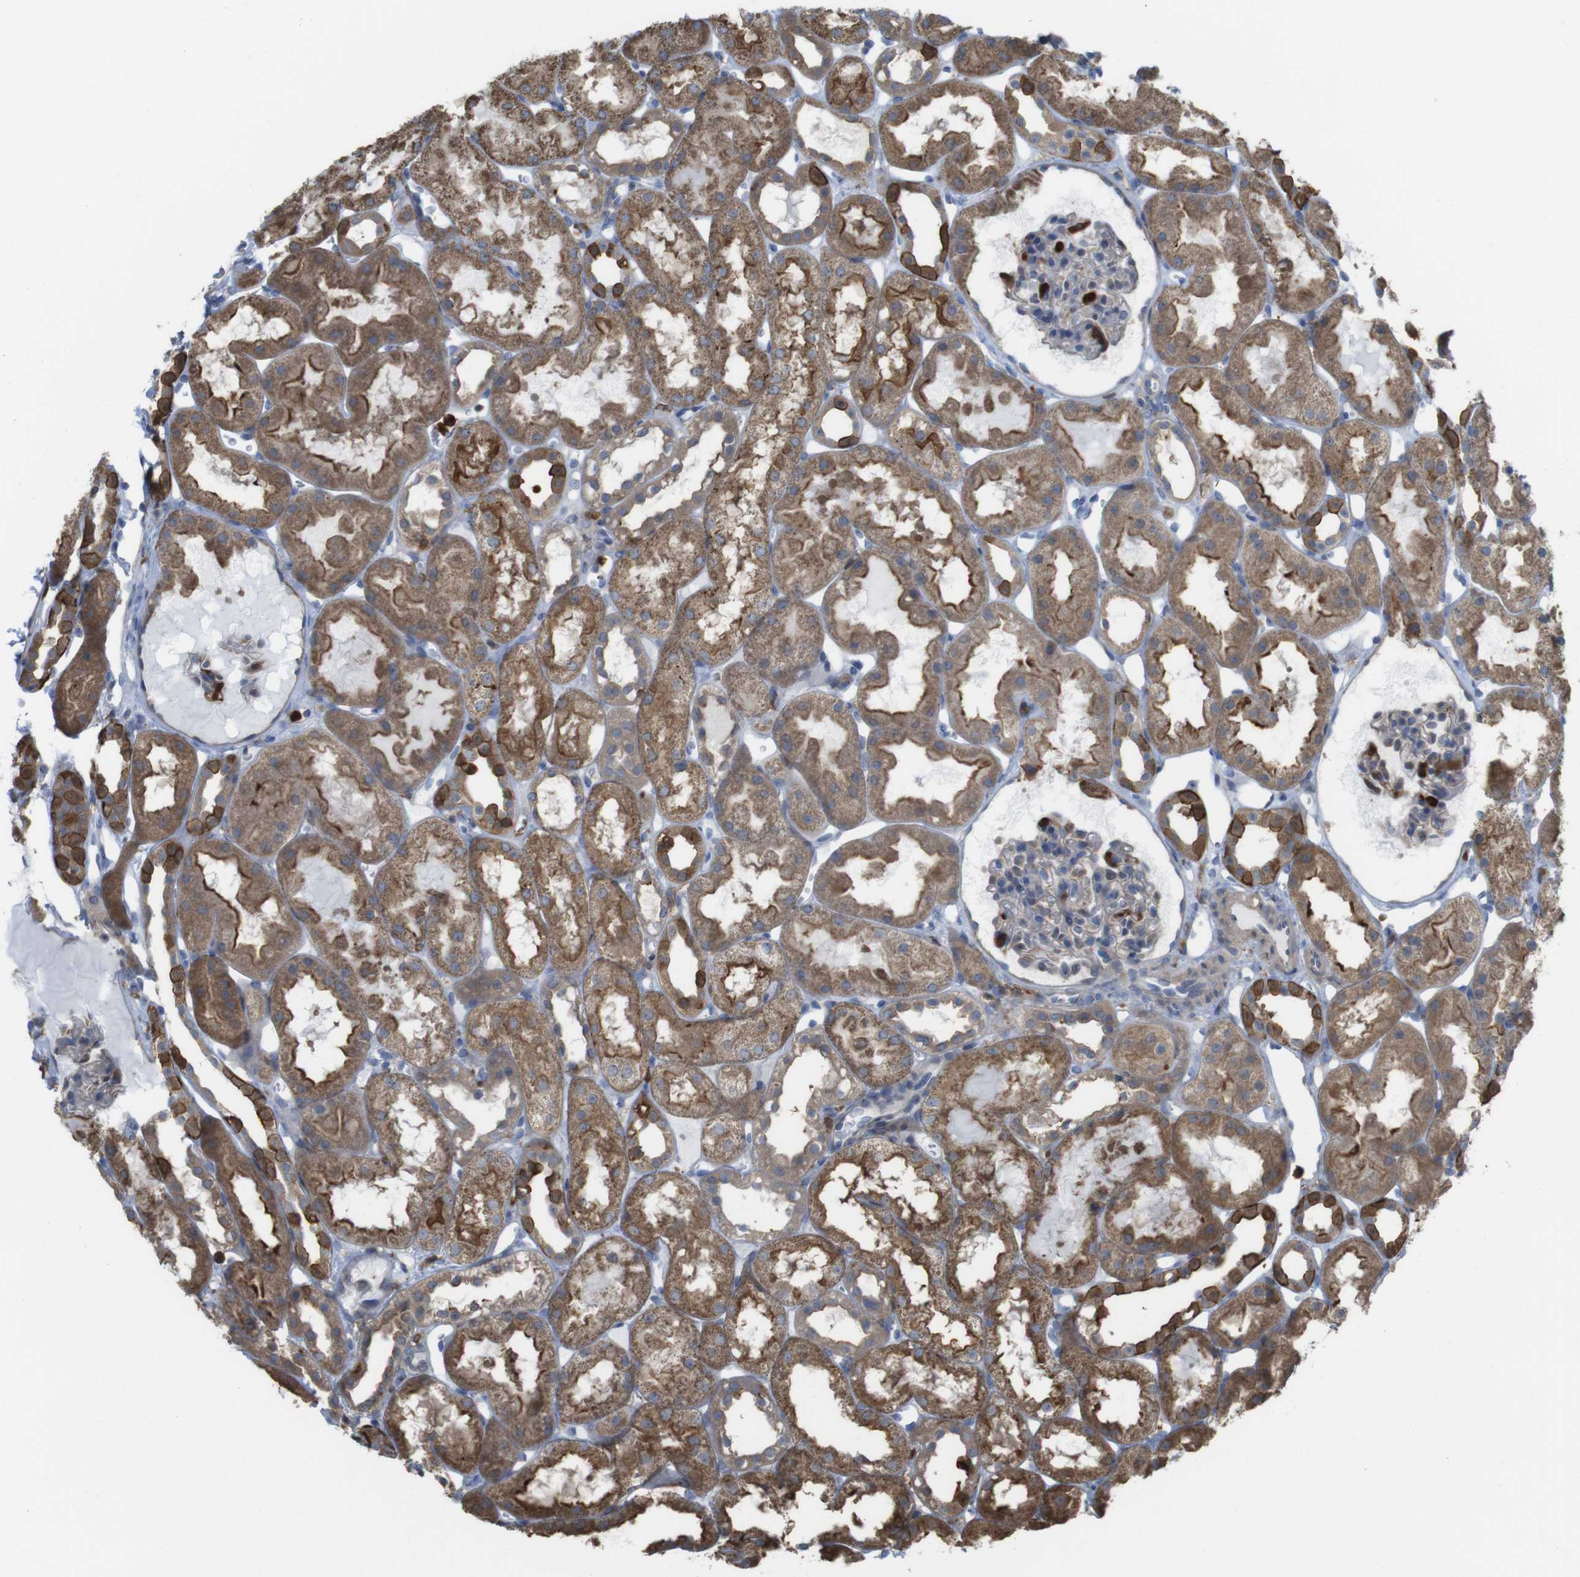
{"staining": {"intensity": "weak", "quantity": "<25%", "location": "cytoplasmic/membranous"}, "tissue": "kidney", "cell_type": "Cells in glomeruli", "image_type": "normal", "snomed": [{"axis": "morphology", "description": "Normal tissue, NOS"}, {"axis": "topography", "description": "Kidney"}, {"axis": "topography", "description": "Urinary bladder"}], "caption": "This is a histopathology image of IHC staining of benign kidney, which shows no expression in cells in glomeruli.", "gene": "PRKCD", "patient": {"sex": "male", "age": 16}}